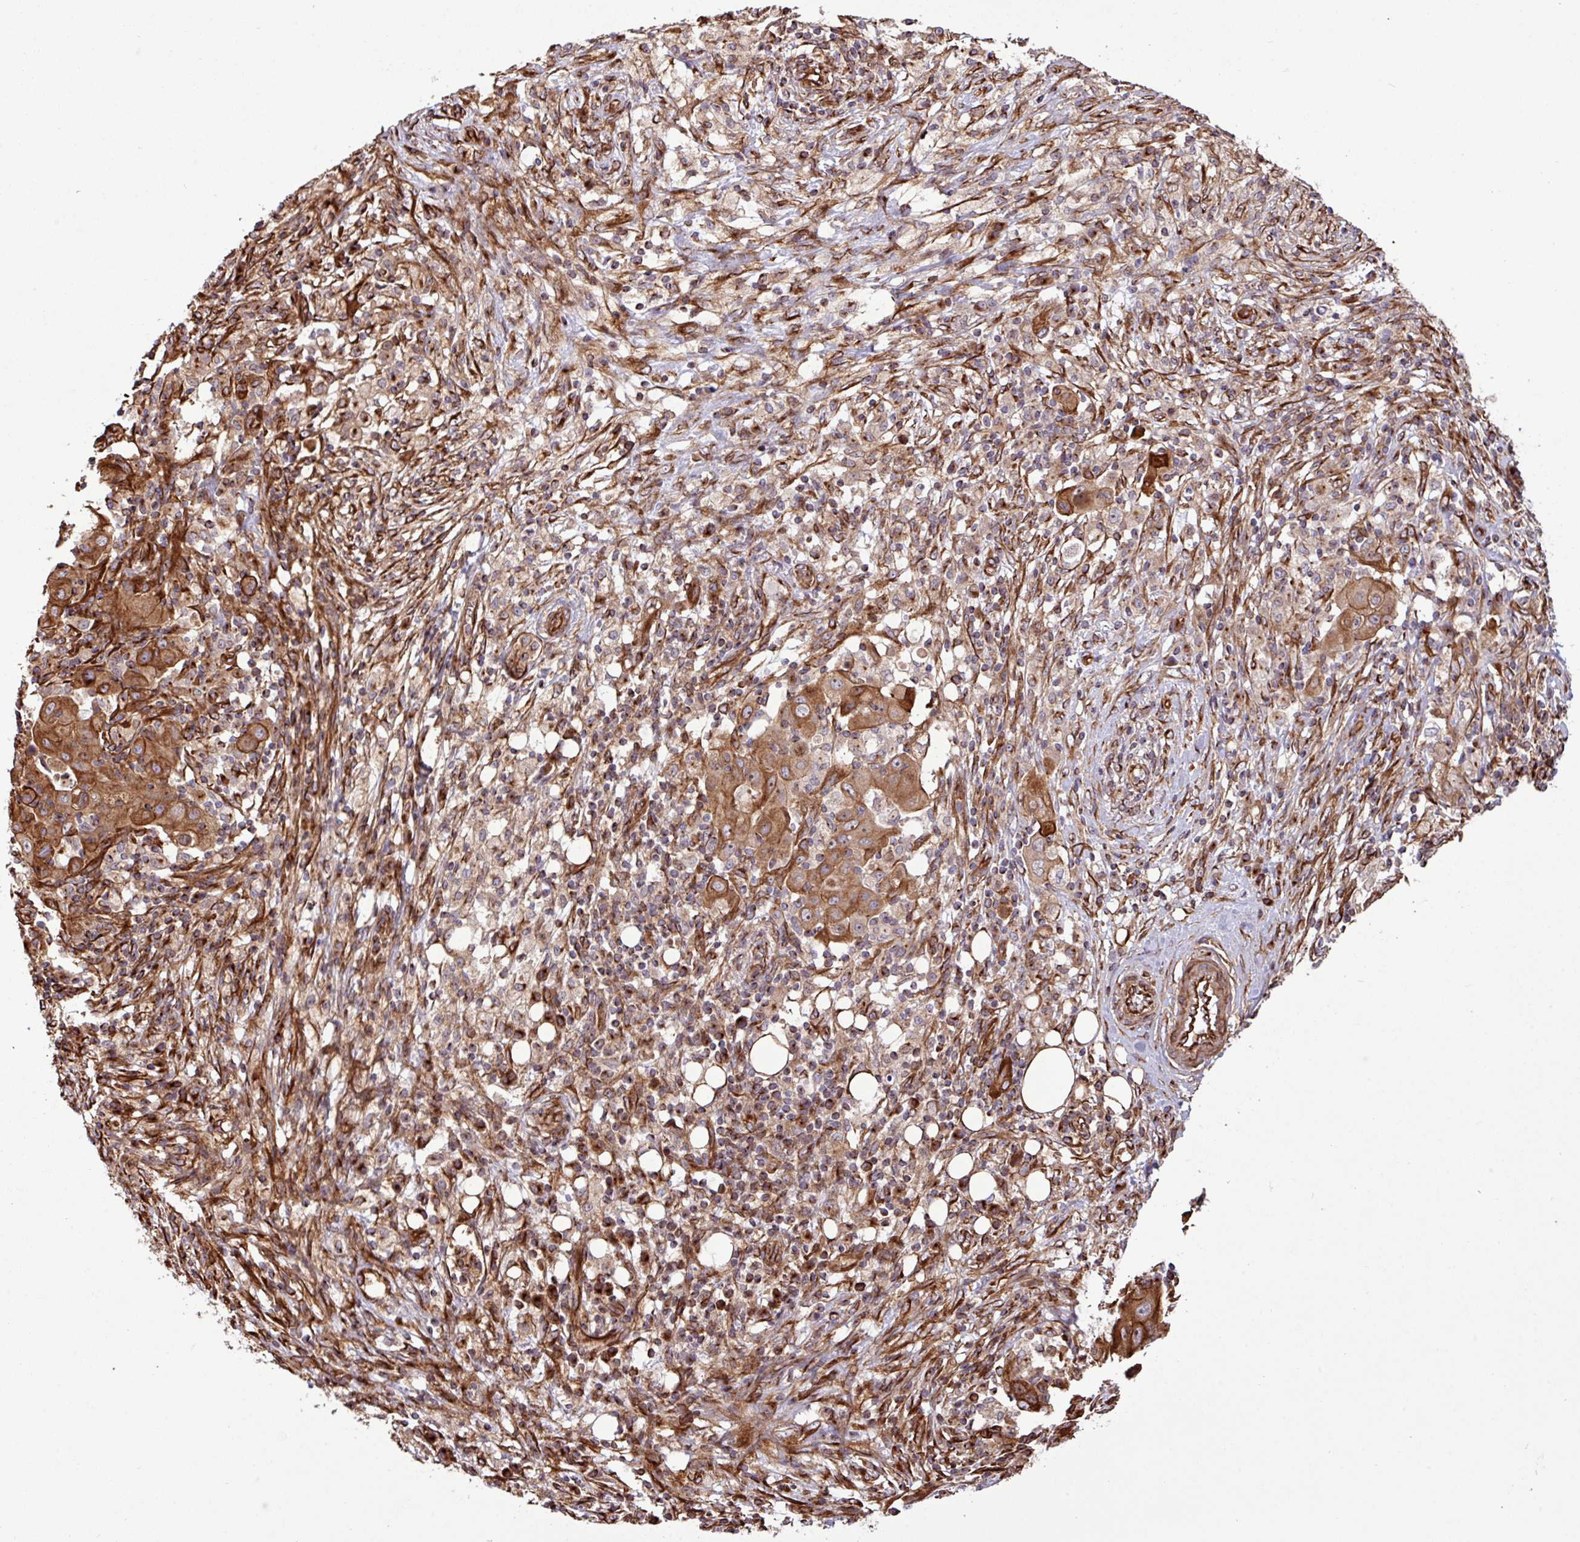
{"staining": {"intensity": "strong", "quantity": ">75%", "location": "cytoplasmic/membranous,nuclear"}, "tissue": "ovarian cancer", "cell_type": "Tumor cells", "image_type": "cancer", "snomed": [{"axis": "morphology", "description": "Carcinoma, endometroid"}, {"axis": "topography", "description": "Ovary"}], "caption": "Strong cytoplasmic/membranous and nuclear staining for a protein is present in approximately >75% of tumor cells of ovarian cancer (endometroid carcinoma) using immunohistochemistry (IHC).", "gene": "ZNF300", "patient": {"sex": "female", "age": 42}}